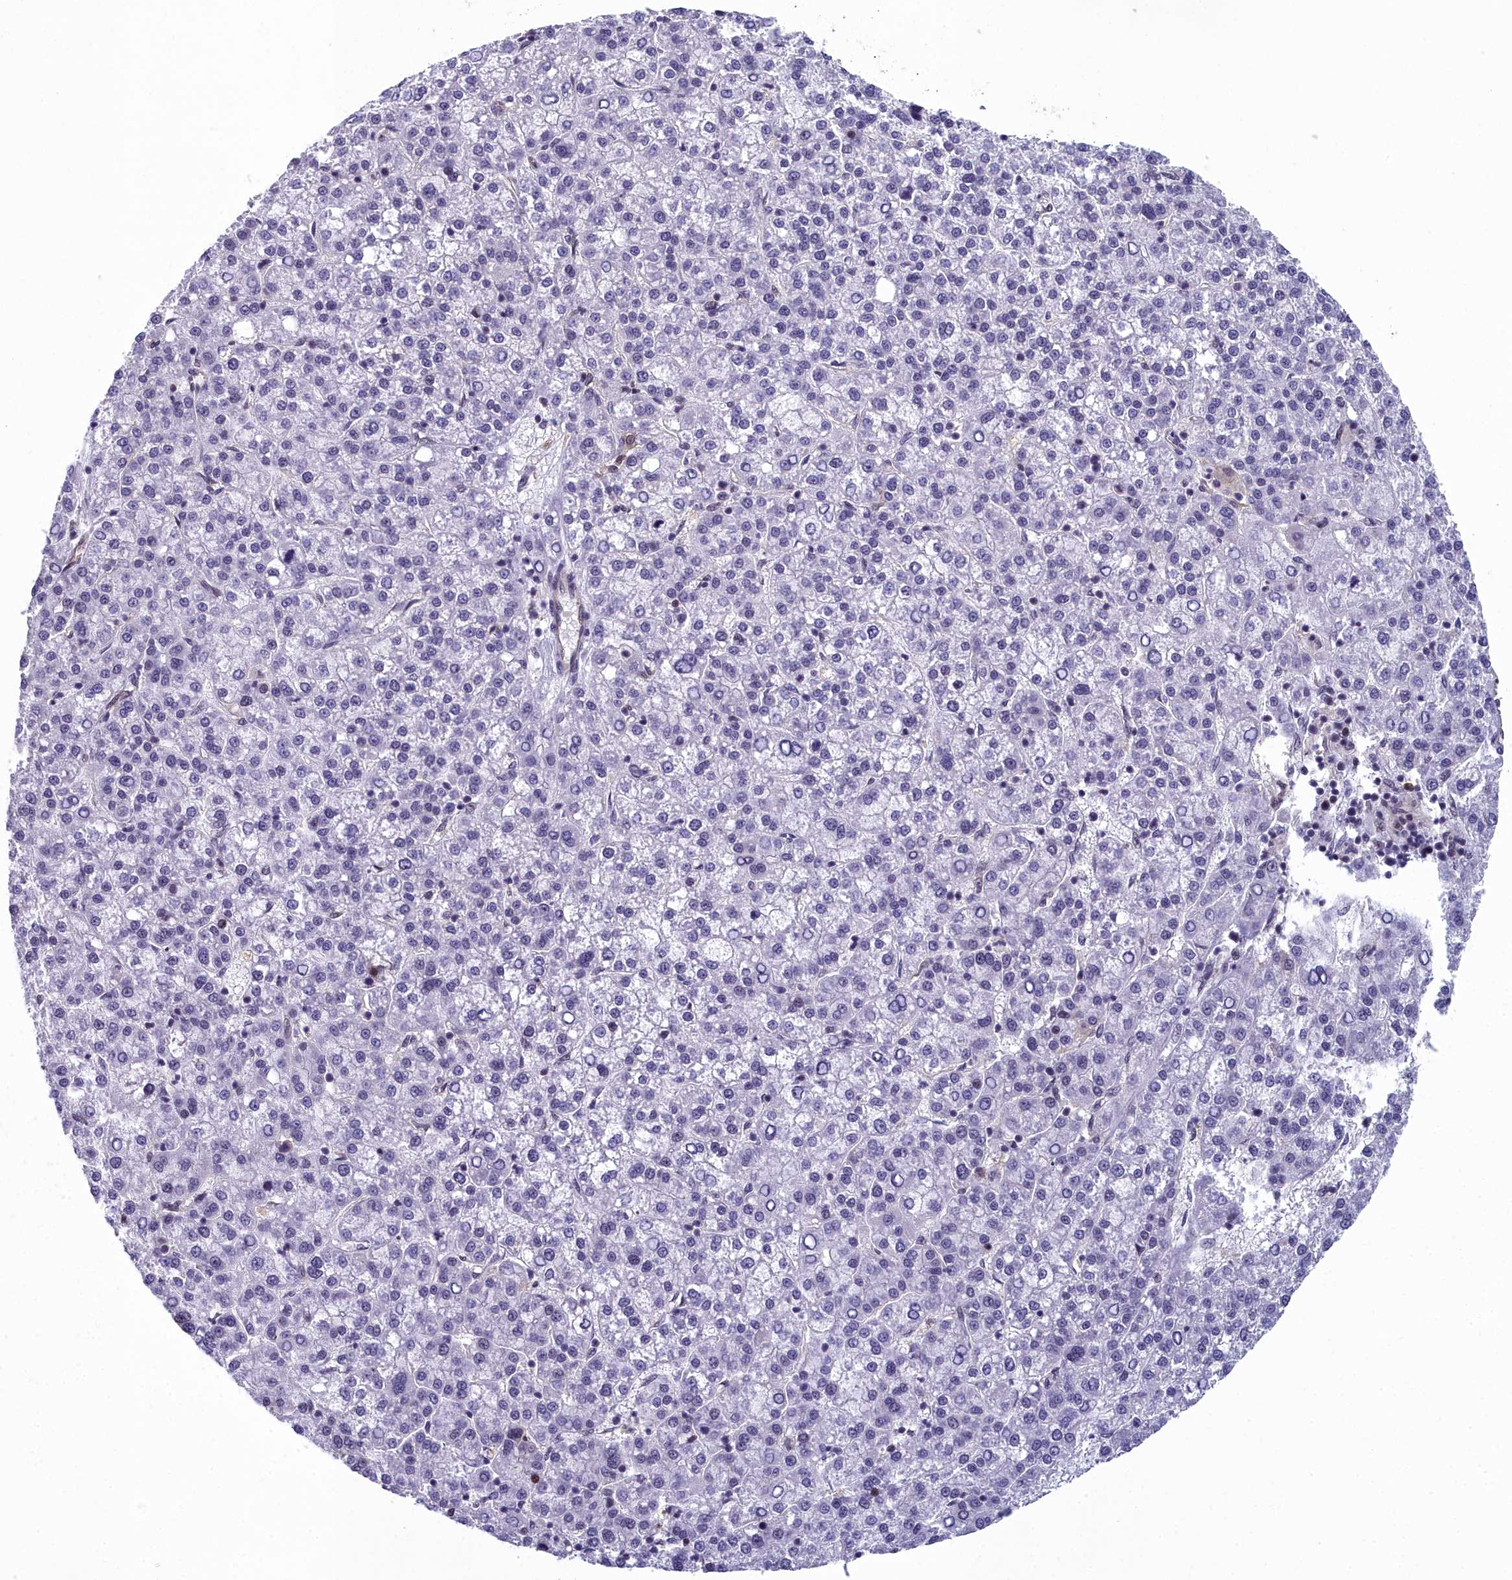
{"staining": {"intensity": "negative", "quantity": "none", "location": "none"}, "tissue": "liver cancer", "cell_type": "Tumor cells", "image_type": "cancer", "snomed": [{"axis": "morphology", "description": "Carcinoma, Hepatocellular, NOS"}, {"axis": "topography", "description": "Liver"}], "caption": "There is no significant expression in tumor cells of liver hepatocellular carcinoma.", "gene": "CCDC97", "patient": {"sex": "female", "age": 58}}